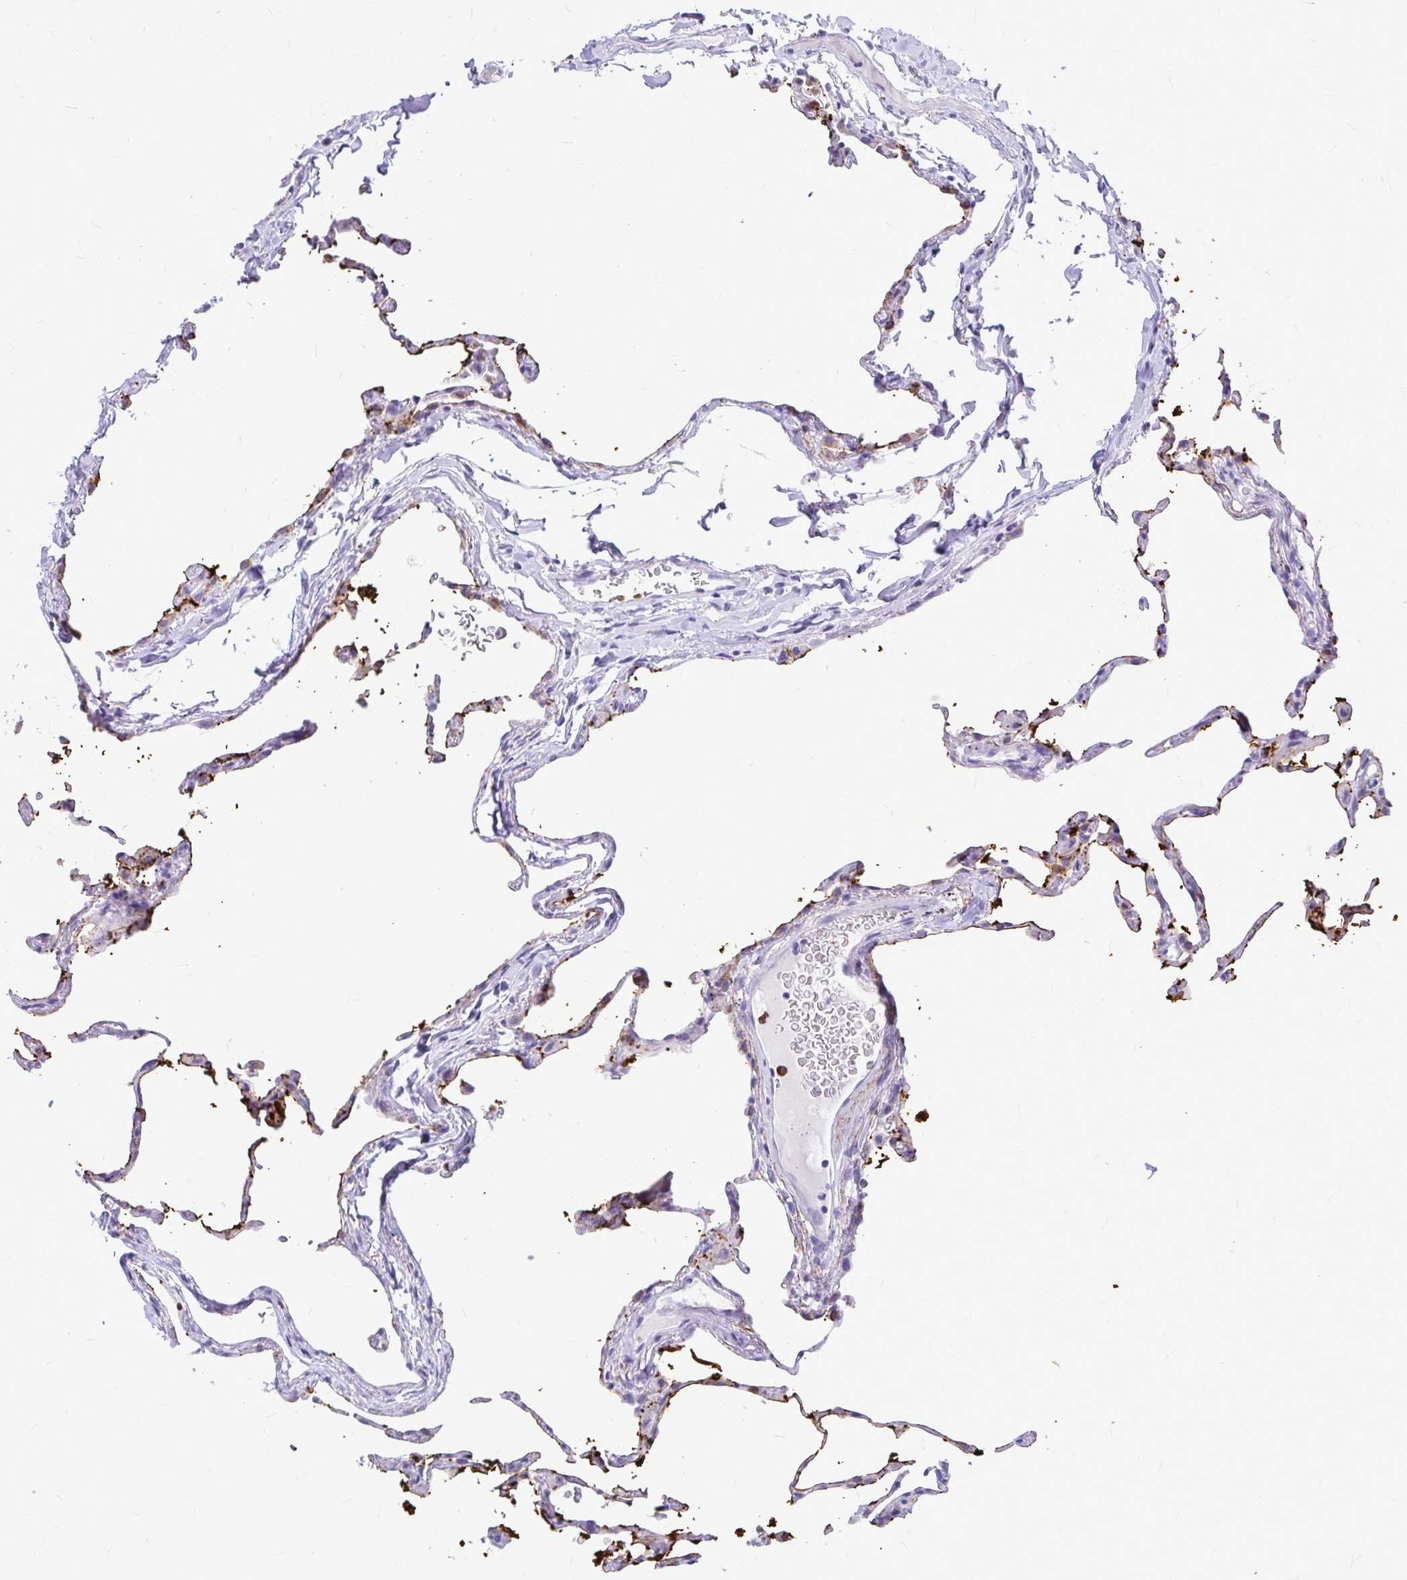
{"staining": {"intensity": "moderate", "quantity": "<25%", "location": "cytoplasmic/membranous"}, "tissue": "lung", "cell_type": "Alveolar cells", "image_type": "normal", "snomed": [{"axis": "morphology", "description": "Normal tissue, NOS"}, {"axis": "topography", "description": "Lung"}], "caption": "Protein staining by IHC exhibits moderate cytoplasmic/membranous expression in approximately <25% of alveolar cells in benign lung.", "gene": "CLEC1B", "patient": {"sex": "female", "age": 57}}